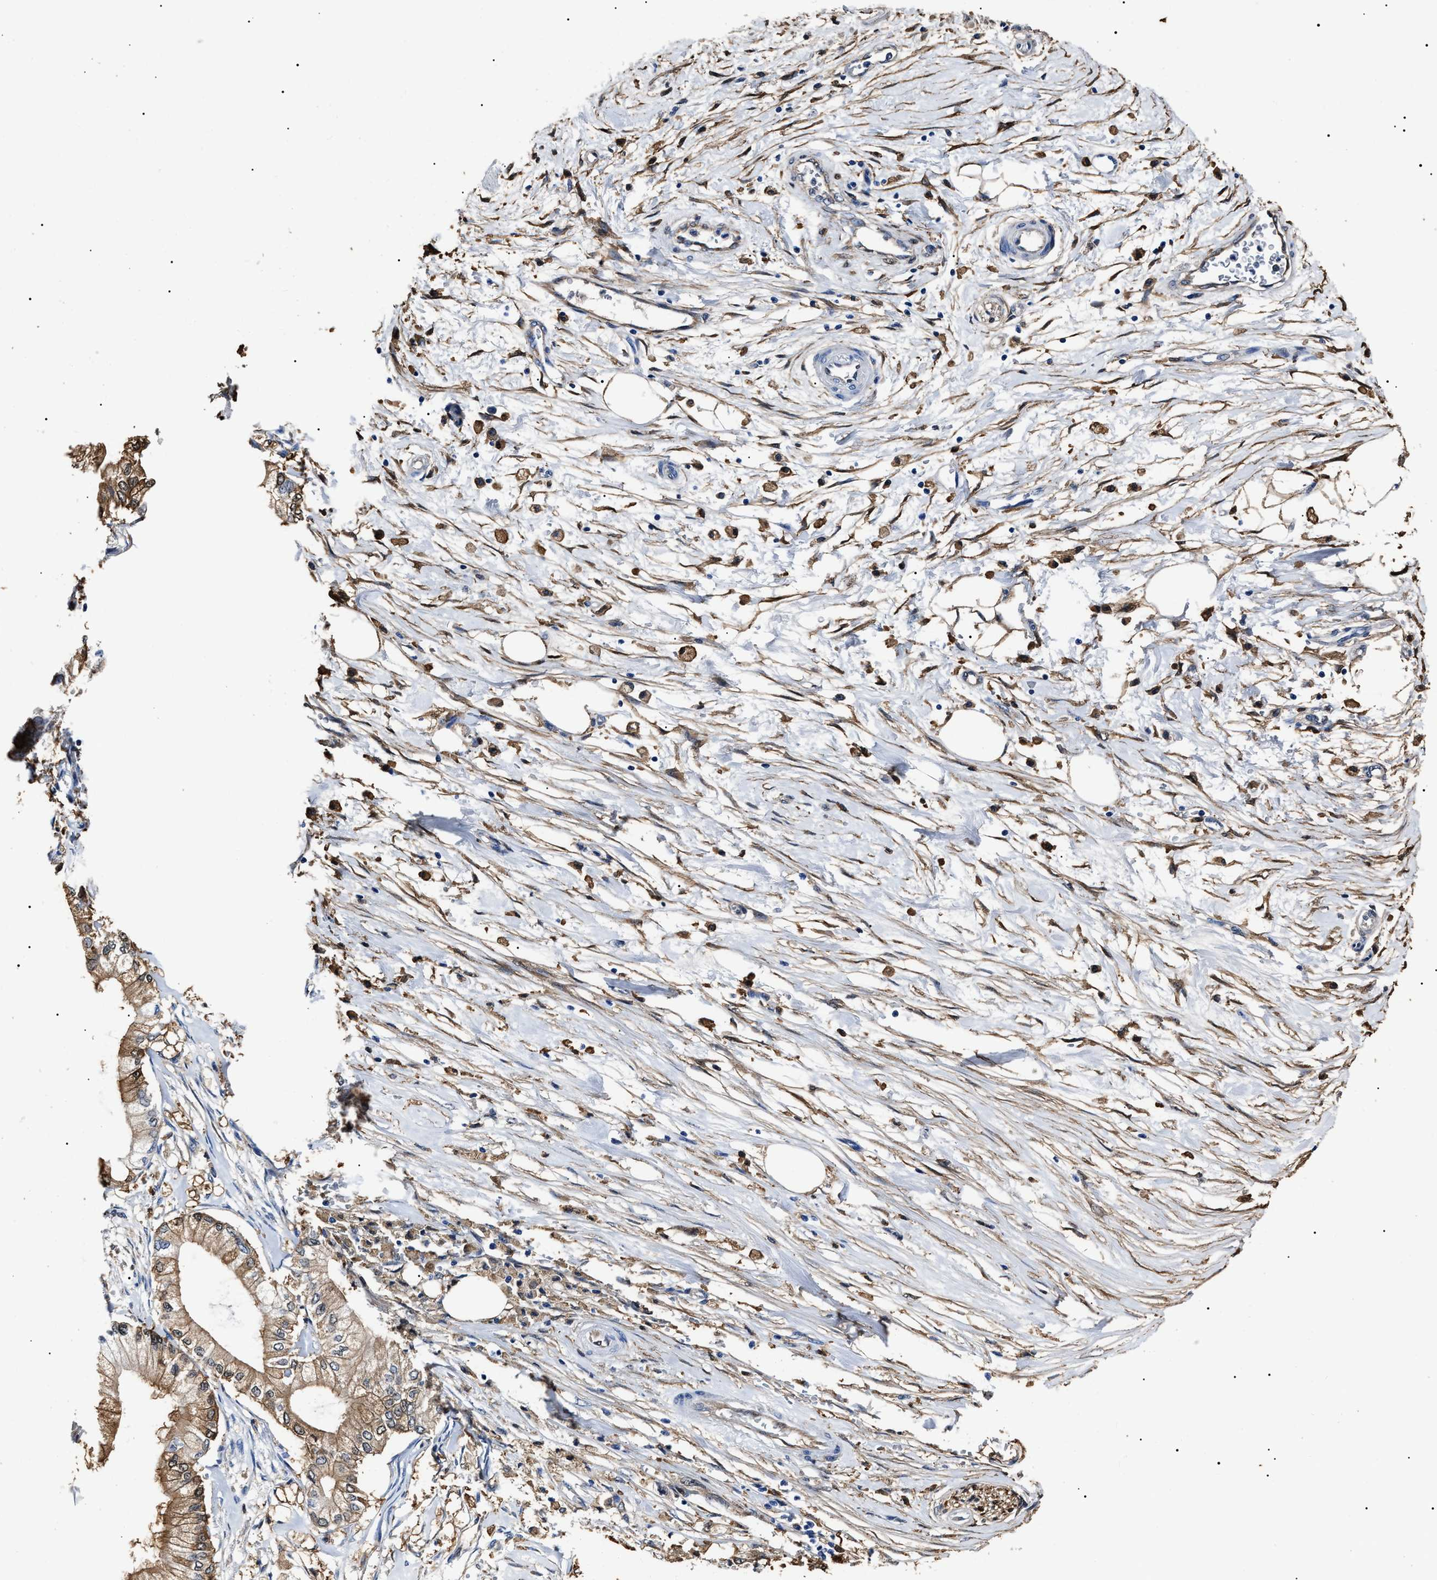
{"staining": {"intensity": "moderate", "quantity": "25%-75%", "location": "cytoplasmic/membranous"}, "tissue": "pancreatic cancer", "cell_type": "Tumor cells", "image_type": "cancer", "snomed": [{"axis": "morphology", "description": "Adenocarcinoma, NOS"}, {"axis": "topography", "description": "Pancreas"}], "caption": "An immunohistochemistry (IHC) histopathology image of neoplastic tissue is shown. Protein staining in brown labels moderate cytoplasmic/membranous positivity in pancreatic cancer within tumor cells.", "gene": "ALDH1A1", "patient": {"sex": "male", "age": 70}}